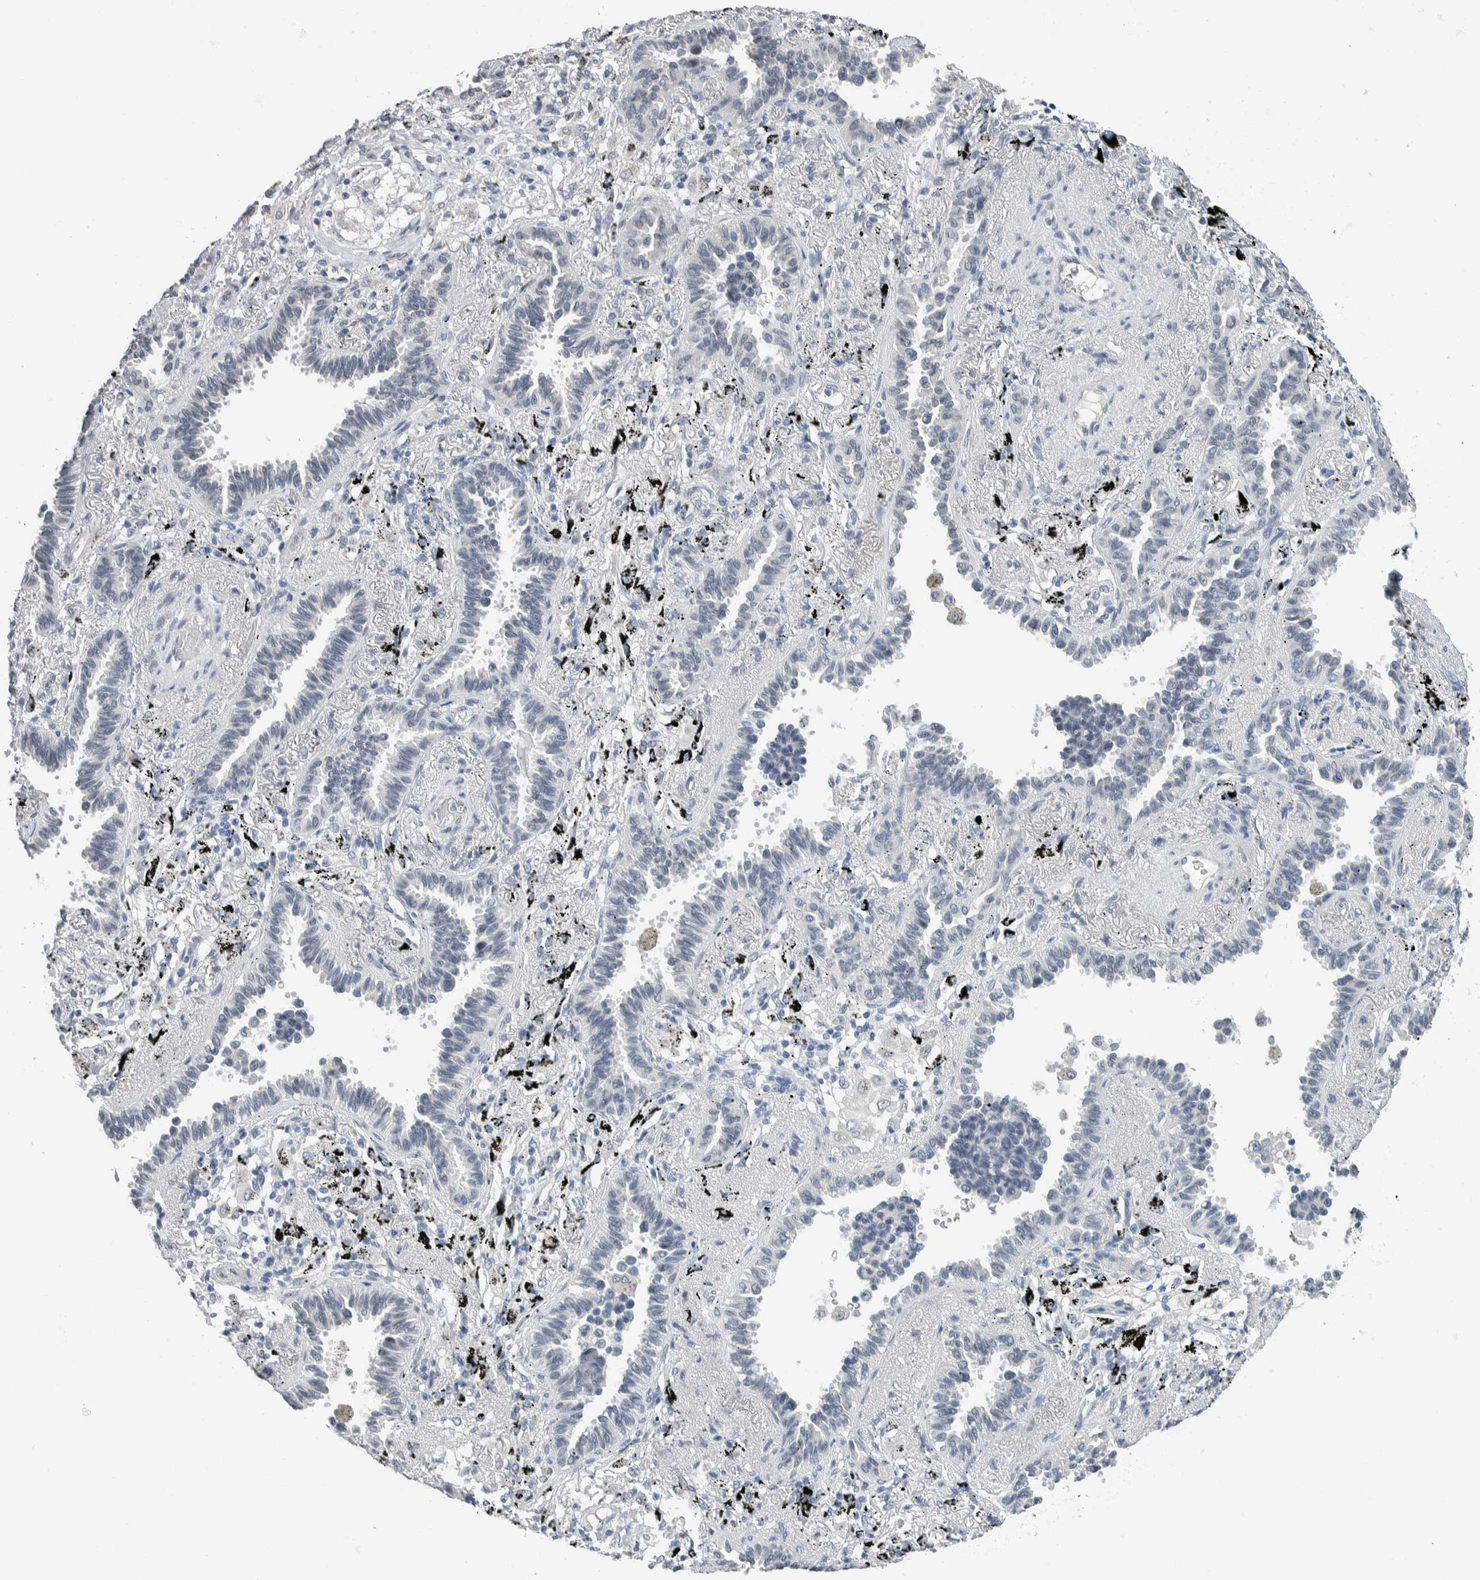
{"staining": {"intensity": "negative", "quantity": "none", "location": "none"}, "tissue": "lung cancer", "cell_type": "Tumor cells", "image_type": "cancer", "snomed": [{"axis": "morphology", "description": "Adenocarcinoma, NOS"}, {"axis": "topography", "description": "Lung"}], "caption": "DAB immunohistochemical staining of lung cancer (adenocarcinoma) reveals no significant staining in tumor cells.", "gene": "NEFM", "patient": {"sex": "male", "age": 59}}